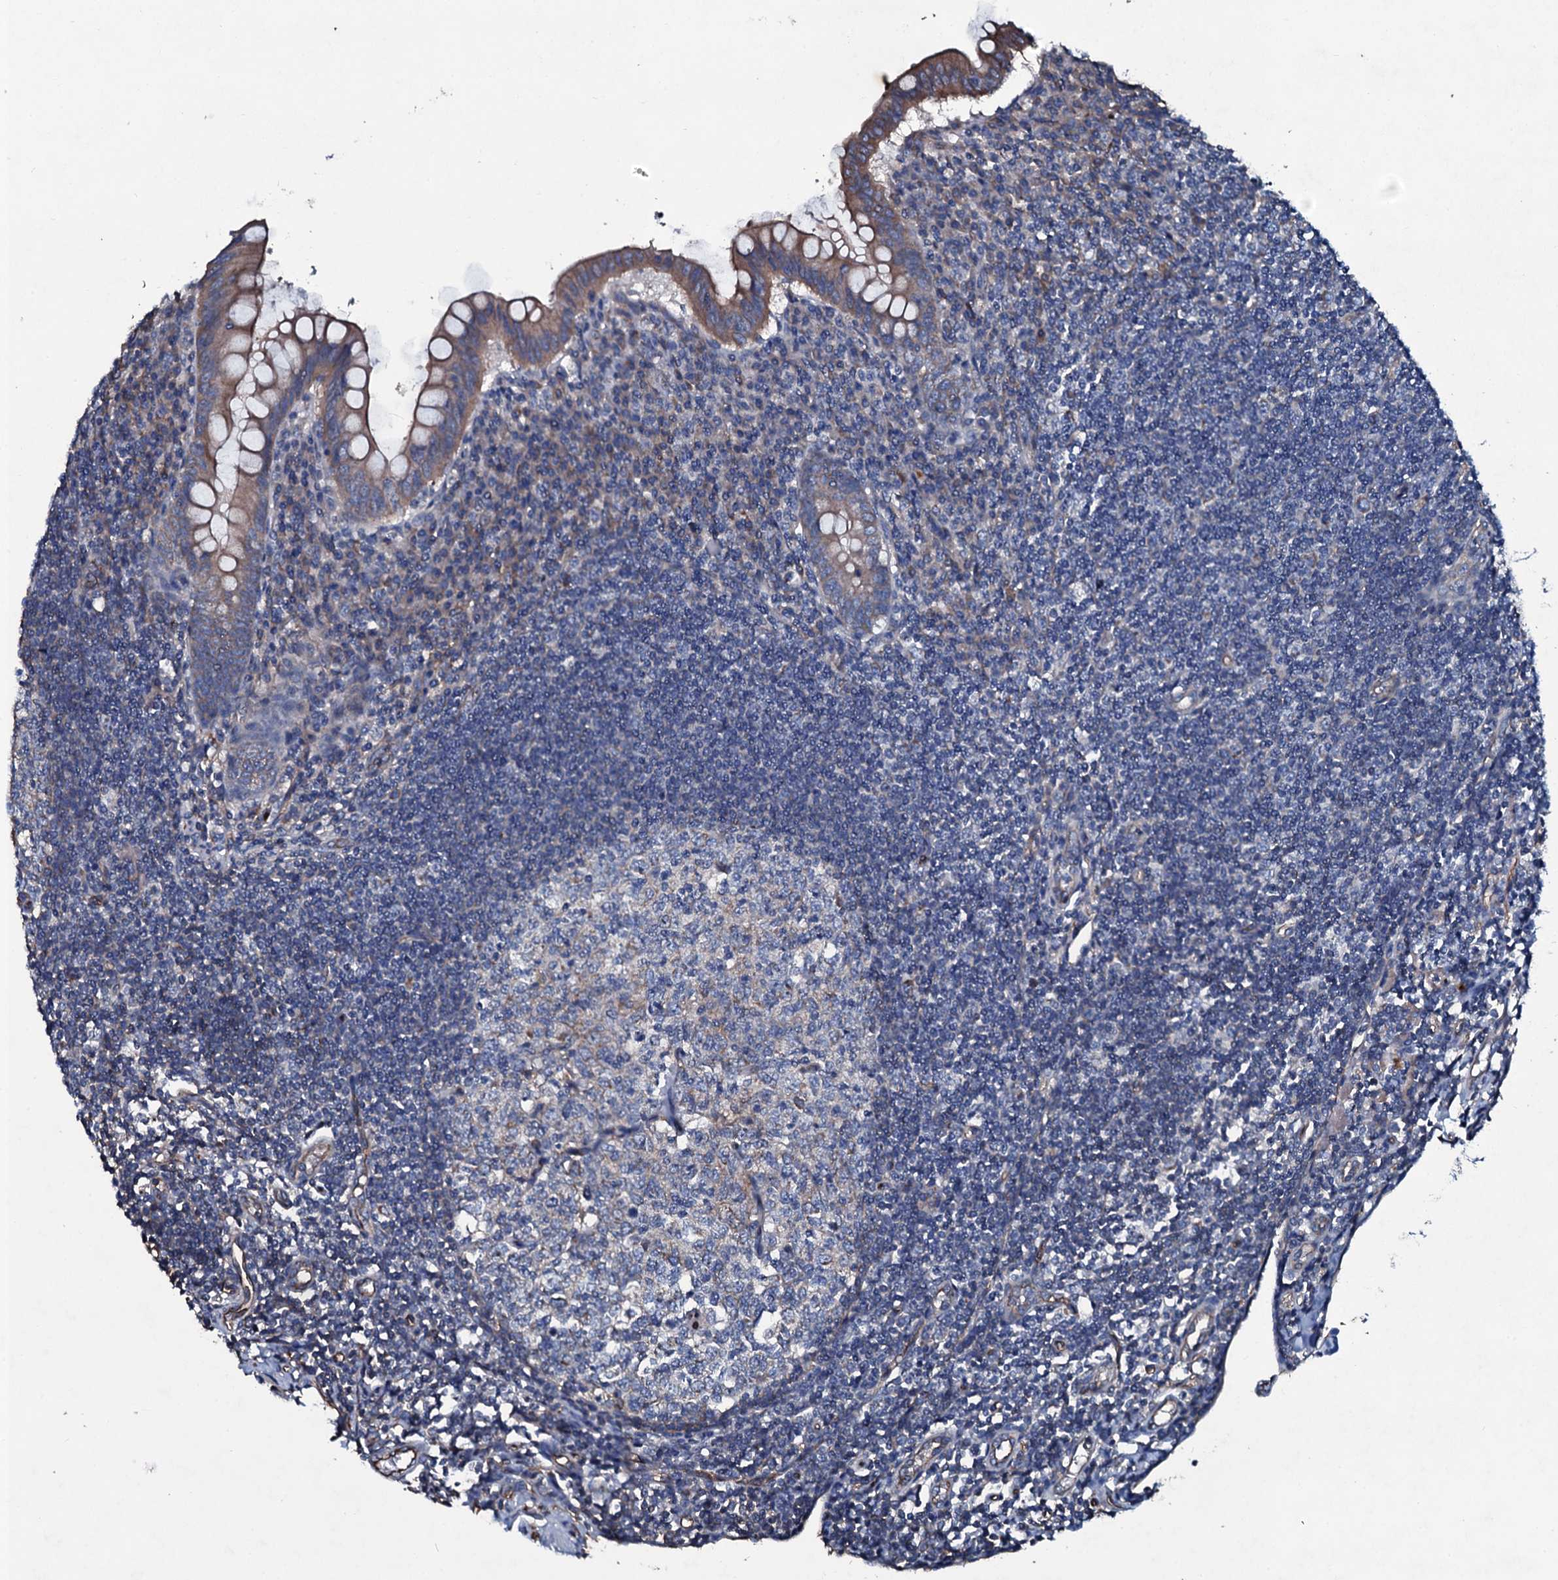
{"staining": {"intensity": "moderate", "quantity": ">75%", "location": "cytoplasmic/membranous"}, "tissue": "appendix", "cell_type": "Glandular cells", "image_type": "normal", "snomed": [{"axis": "morphology", "description": "Normal tissue, NOS"}, {"axis": "topography", "description": "Appendix"}], "caption": "Immunohistochemistry (IHC) of benign appendix shows medium levels of moderate cytoplasmic/membranous staining in about >75% of glandular cells.", "gene": "DMAC2", "patient": {"sex": "female", "age": 33}}